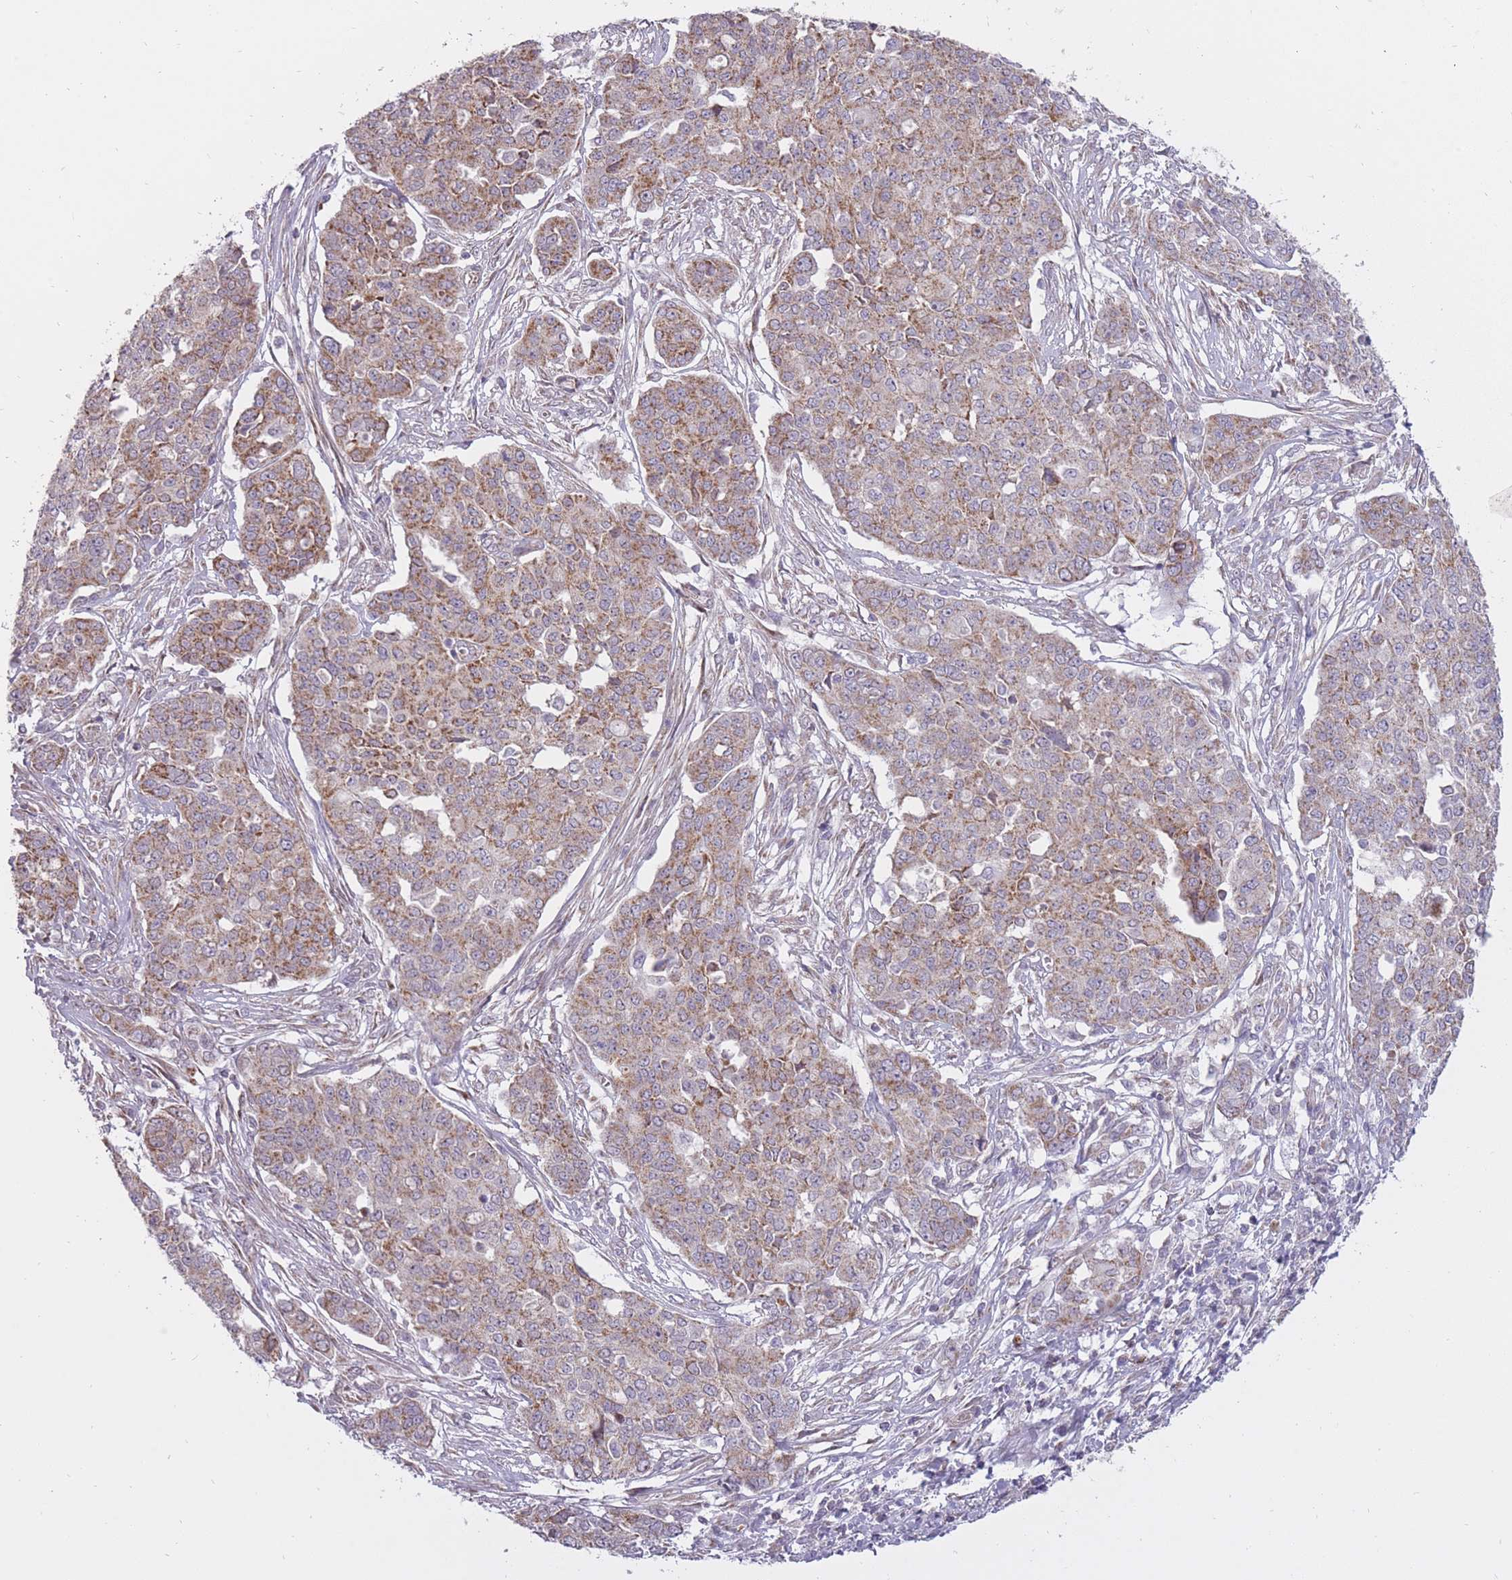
{"staining": {"intensity": "moderate", "quantity": "25%-75%", "location": "cytoplasmic/membranous"}, "tissue": "ovarian cancer", "cell_type": "Tumor cells", "image_type": "cancer", "snomed": [{"axis": "morphology", "description": "Cystadenocarcinoma, serous, NOS"}, {"axis": "topography", "description": "Soft tissue"}, {"axis": "topography", "description": "Ovary"}], "caption": "Ovarian serous cystadenocarcinoma stained for a protein demonstrates moderate cytoplasmic/membranous positivity in tumor cells.", "gene": "LIN7C", "patient": {"sex": "female", "age": 57}}